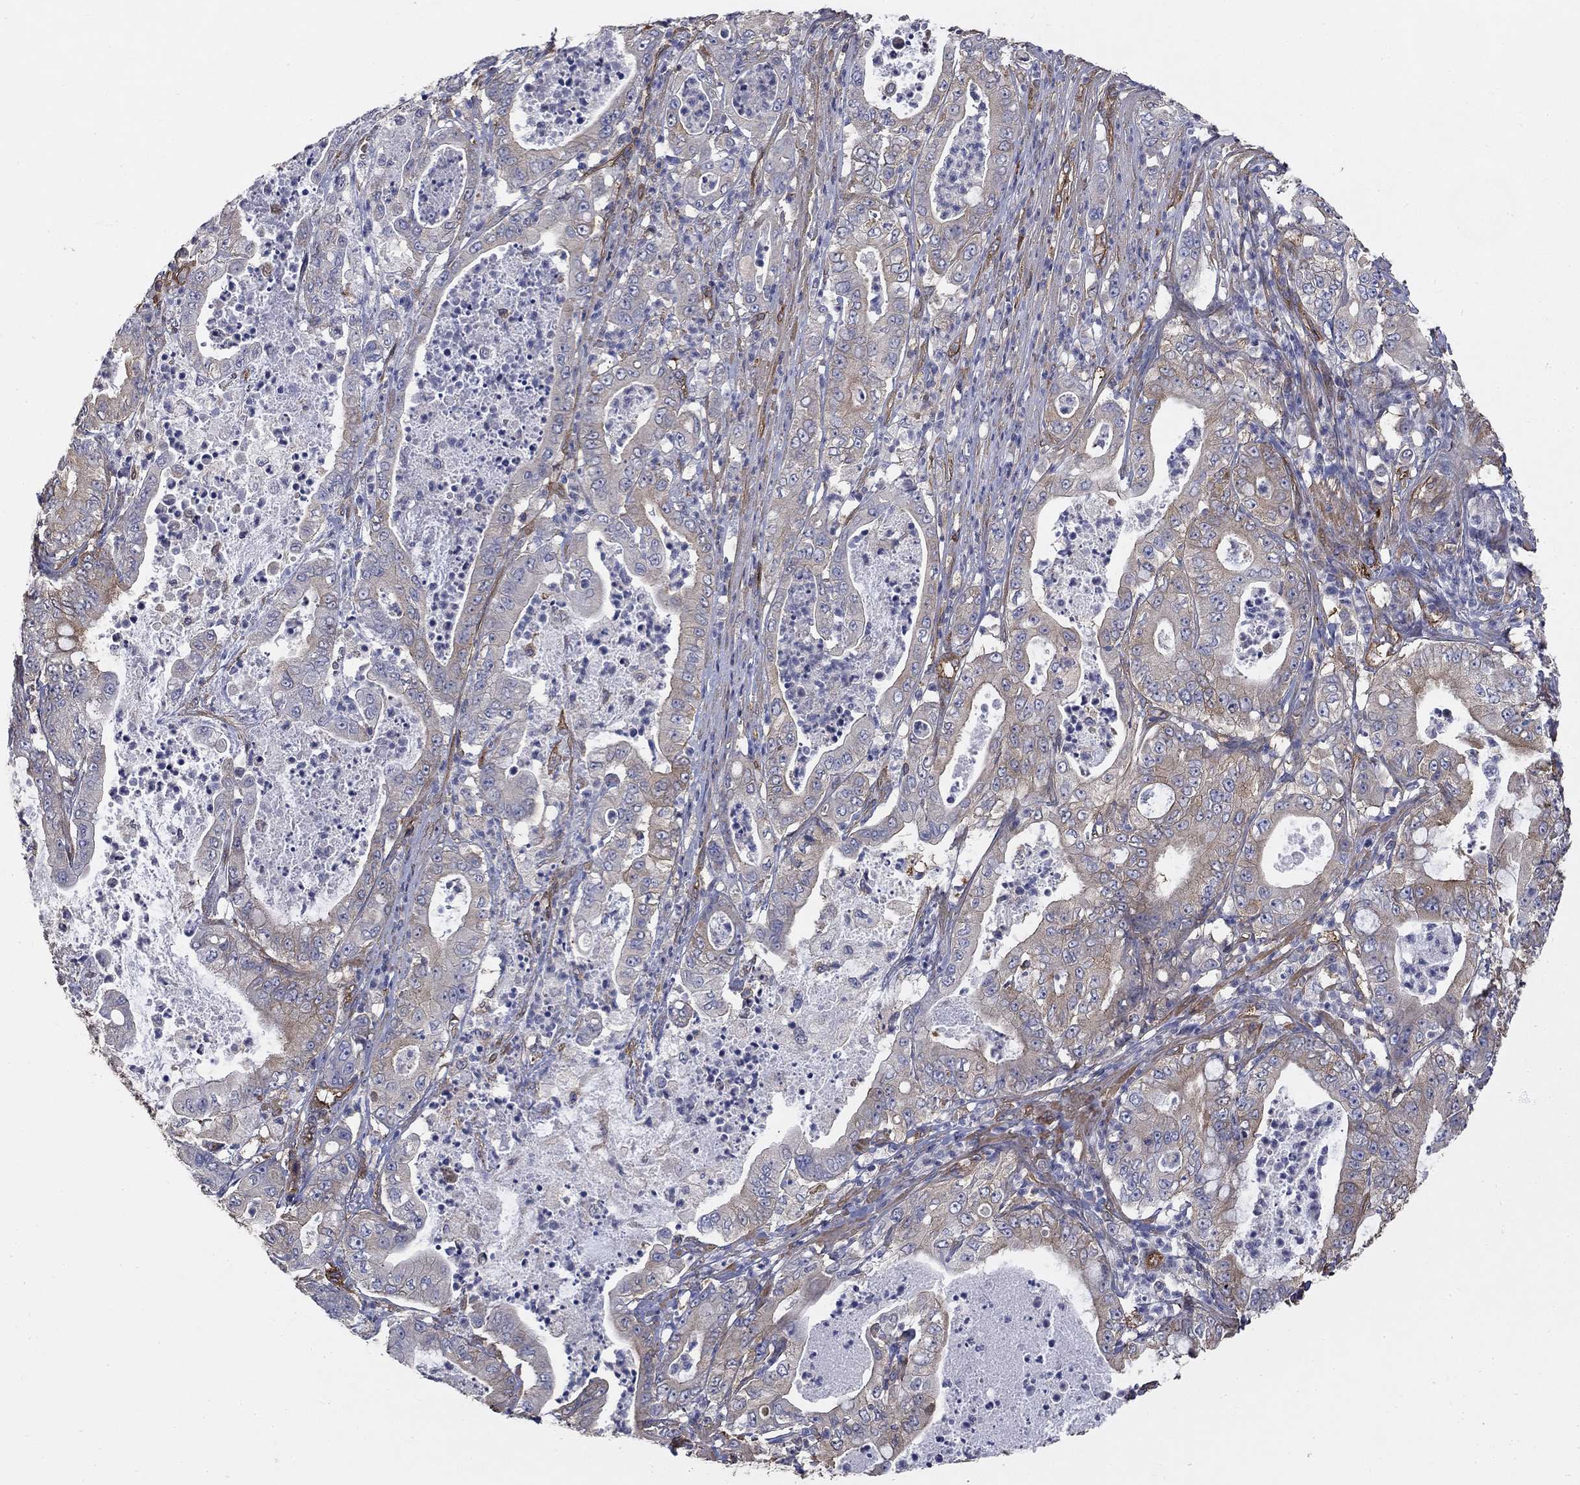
{"staining": {"intensity": "weak", "quantity": "25%-75%", "location": "cytoplasmic/membranous"}, "tissue": "pancreatic cancer", "cell_type": "Tumor cells", "image_type": "cancer", "snomed": [{"axis": "morphology", "description": "Adenocarcinoma, NOS"}, {"axis": "topography", "description": "Pancreas"}], "caption": "Pancreatic adenocarcinoma stained for a protein (brown) displays weak cytoplasmic/membranous positive expression in about 25%-75% of tumor cells.", "gene": "DPYSL2", "patient": {"sex": "male", "age": 71}}